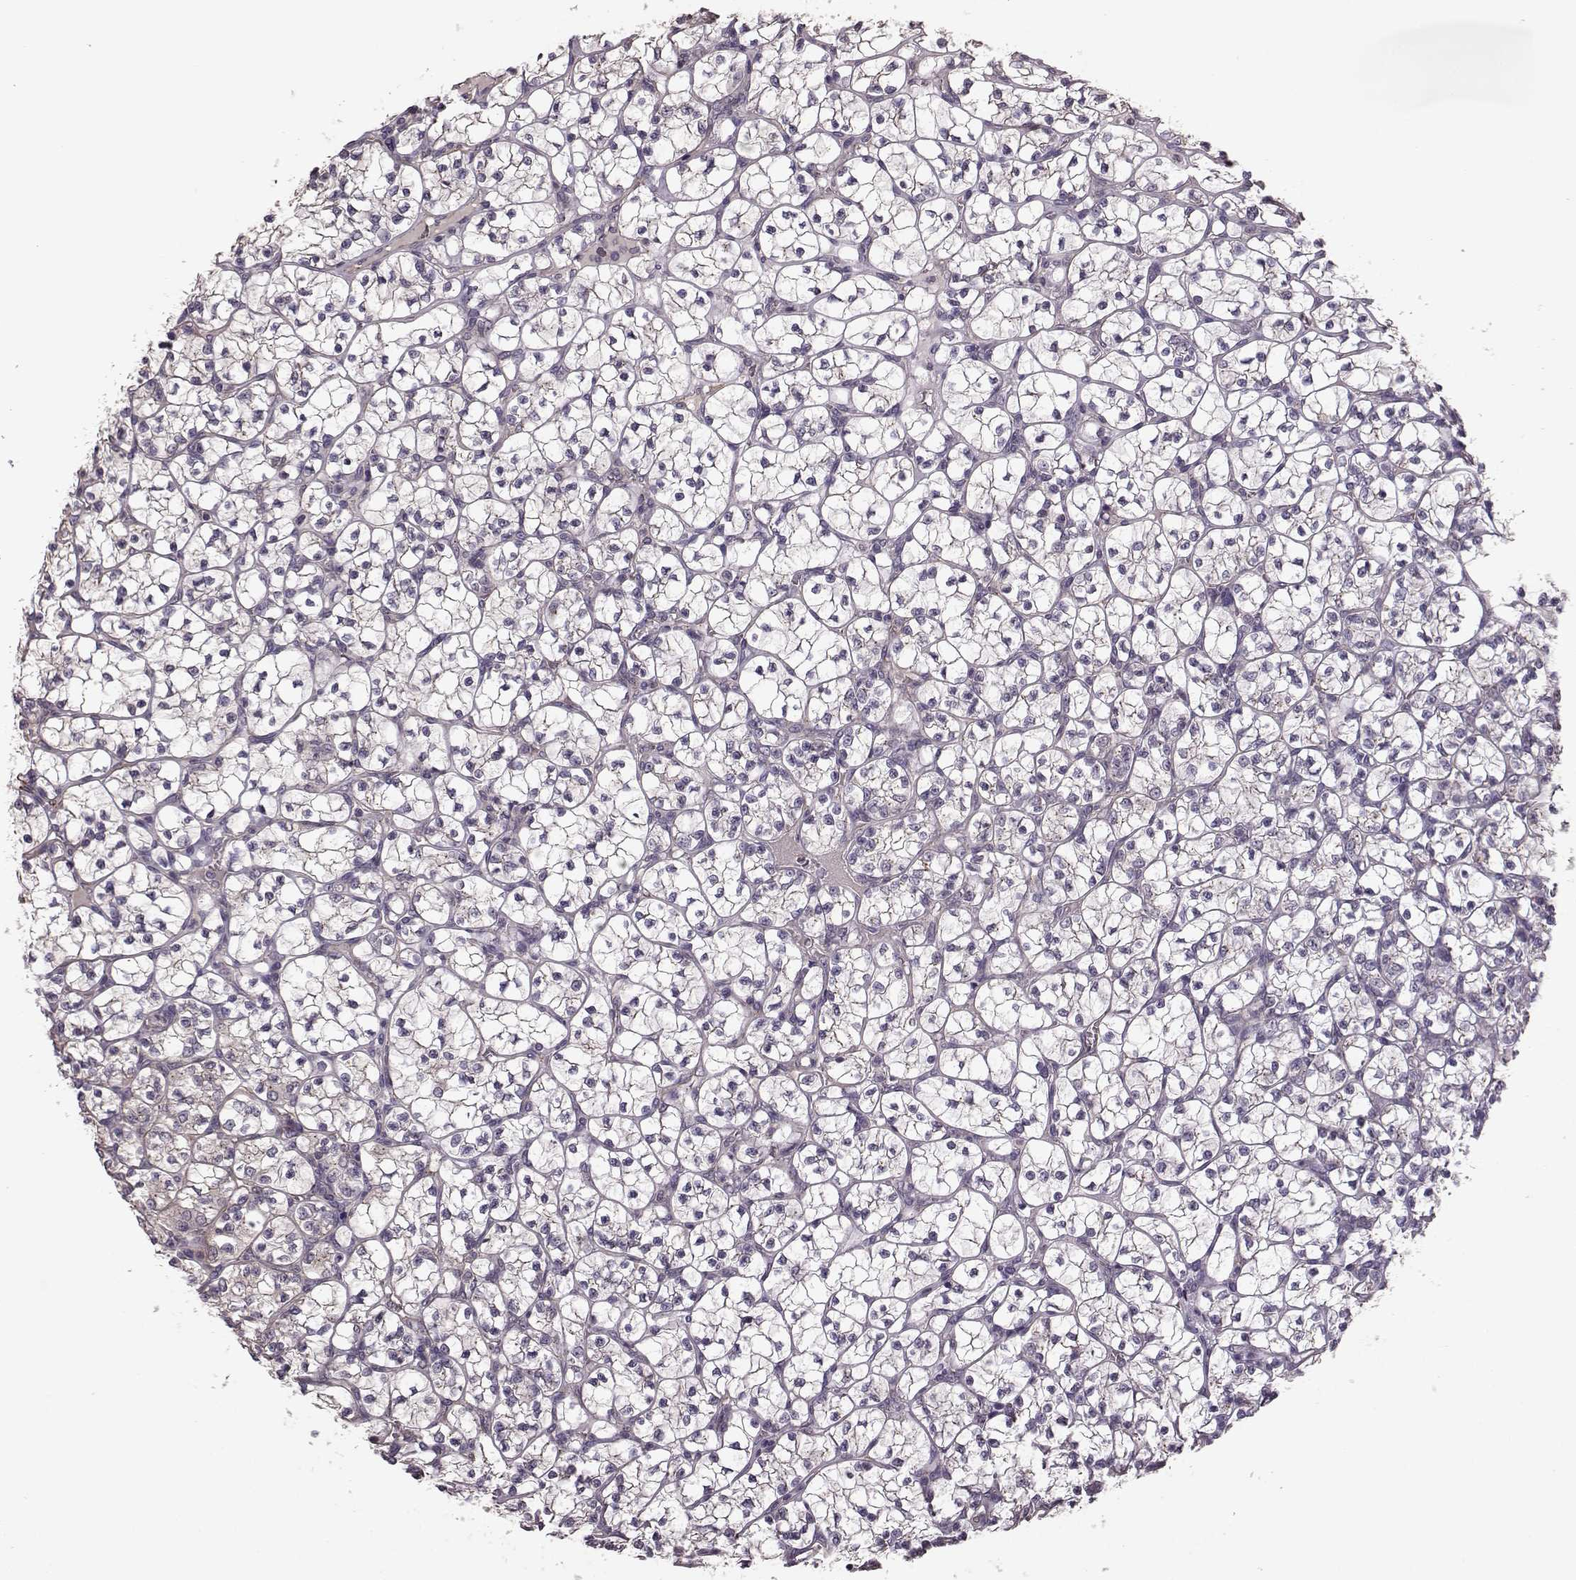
{"staining": {"intensity": "negative", "quantity": "none", "location": "none"}, "tissue": "renal cancer", "cell_type": "Tumor cells", "image_type": "cancer", "snomed": [{"axis": "morphology", "description": "Adenocarcinoma, NOS"}, {"axis": "topography", "description": "Kidney"}], "caption": "The histopathology image shows no staining of tumor cells in adenocarcinoma (renal).", "gene": "NTF3", "patient": {"sex": "female", "age": 89}}